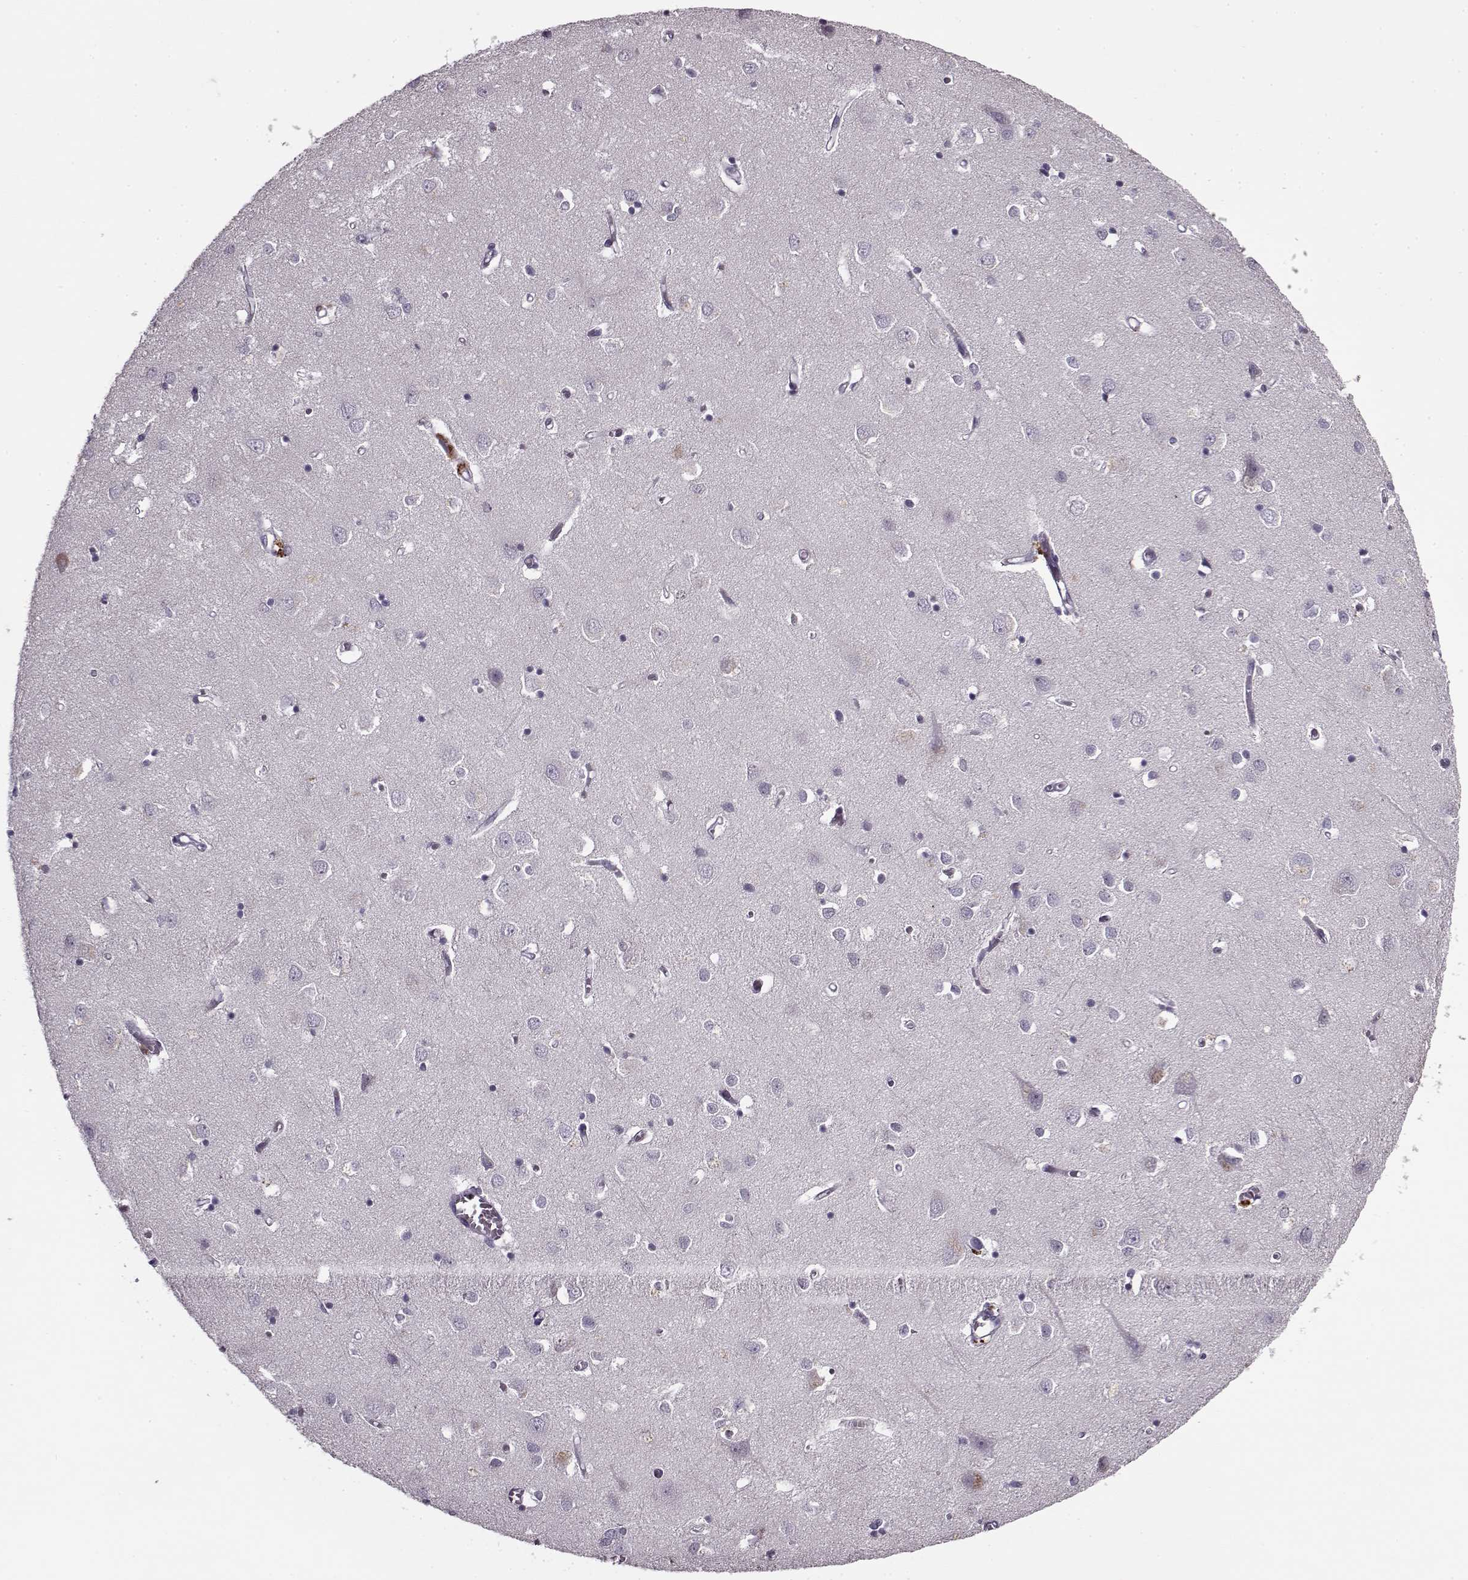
{"staining": {"intensity": "negative", "quantity": "none", "location": "none"}, "tissue": "cerebral cortex", "cell_type": "Endothelial cells", "image_type": "normal", "snomed": [{"axis": "morphology", "description": "Normal tissue, NOS"}, {"axis": "topography", "description": "Cerebral cortex"}], "caption": "A high-resolution image shows IHC staining of benign cerebral cortex, which reveals no significant positivity in endothelial cells.", "gene": "KRT9", "patient": {"sex": "male", "age": 70}}